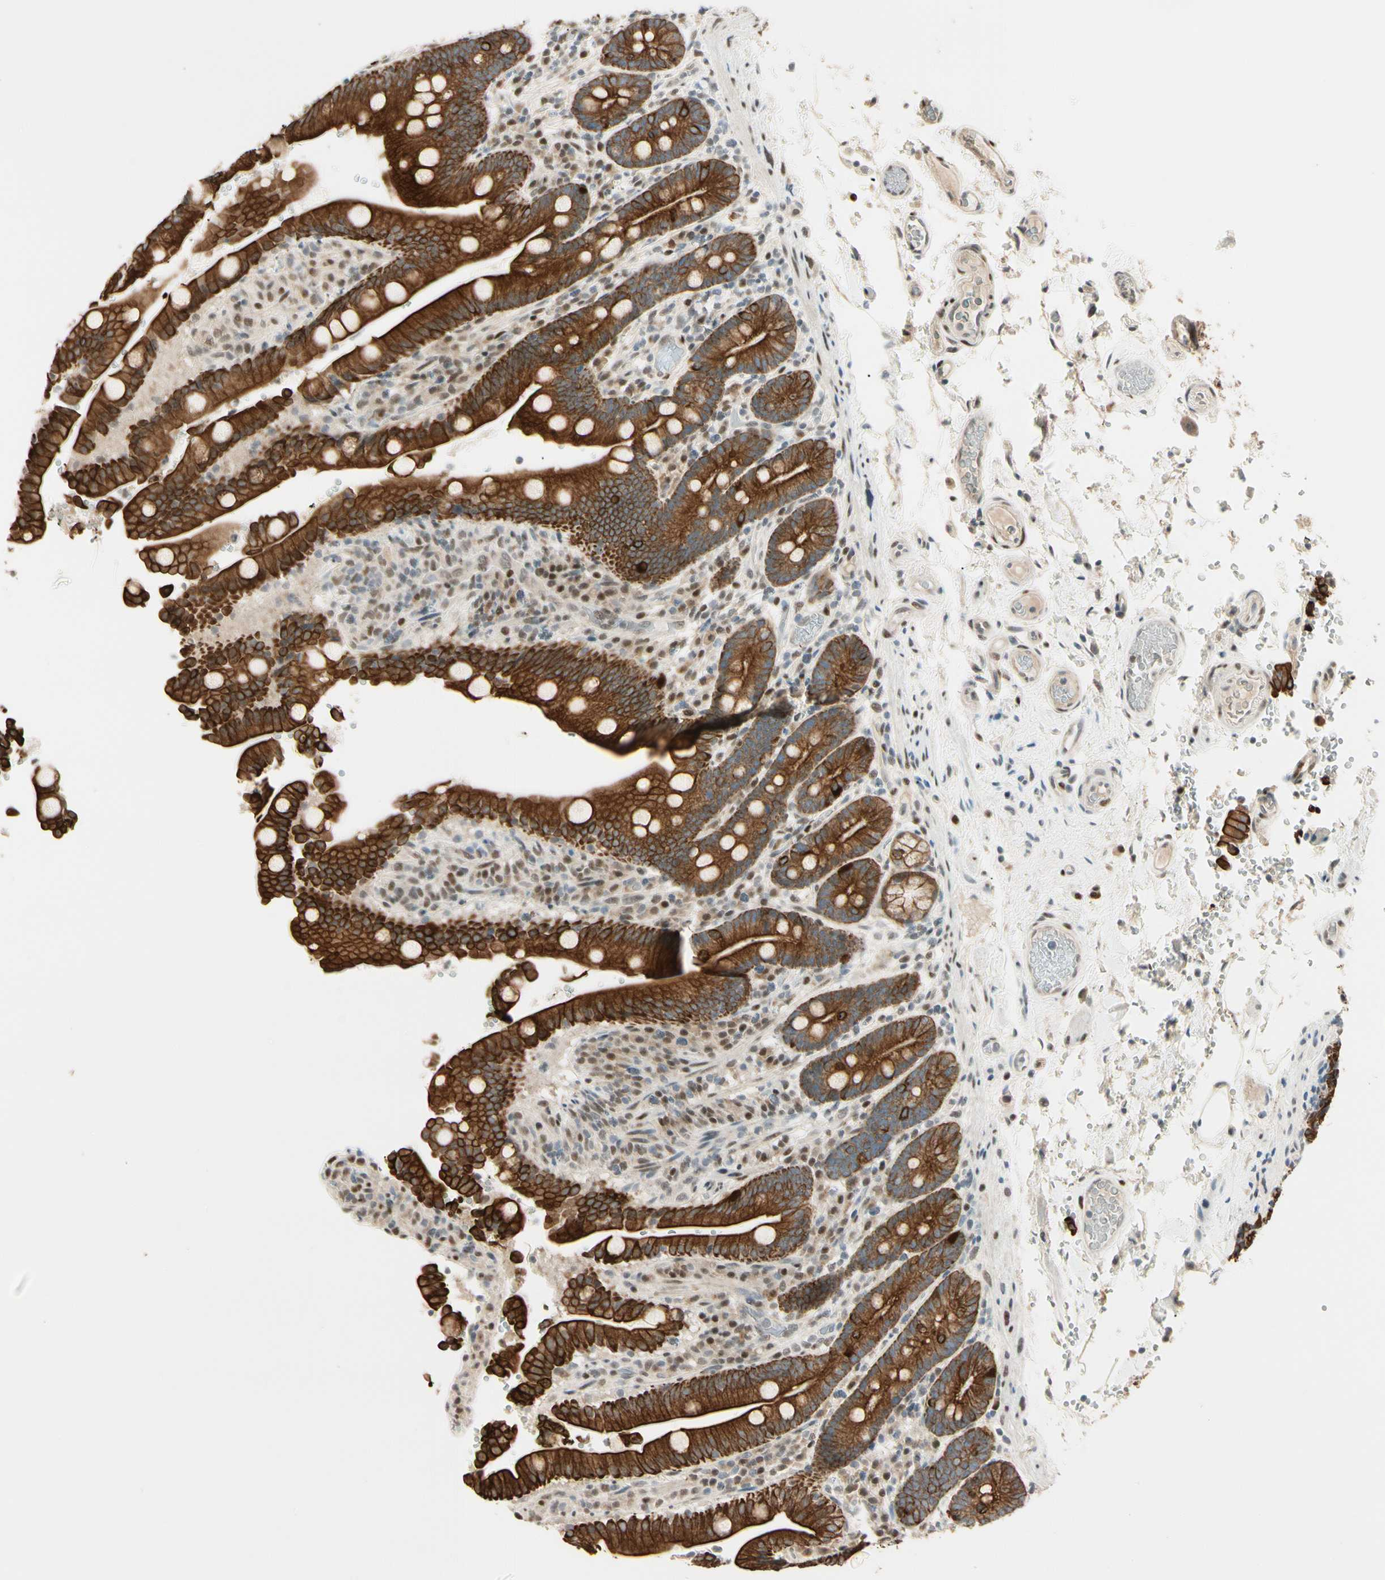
{"staining": {"intensity": "strong", "quantity": ">75%", "location": "cytoplasmic/membranous"}, "tissue": "duodenum", "cell_type": "Glandular cells", "image_type": "normal", "snomed": [{"axis": "morphology", "description": "Normal tissue, NOS"}, {"axis": "topography", "description": "Small intestine, NOS"}], "caption": "Duodenum stained with DAB (3,3'-diaminobenzidine) immunohistochemistry shows high levels of strong cytoplasmic/membranous staining in about >75% of glandular cells.", "gene": "ATXN1", "patient": {"sex": "female", "age": 71}}